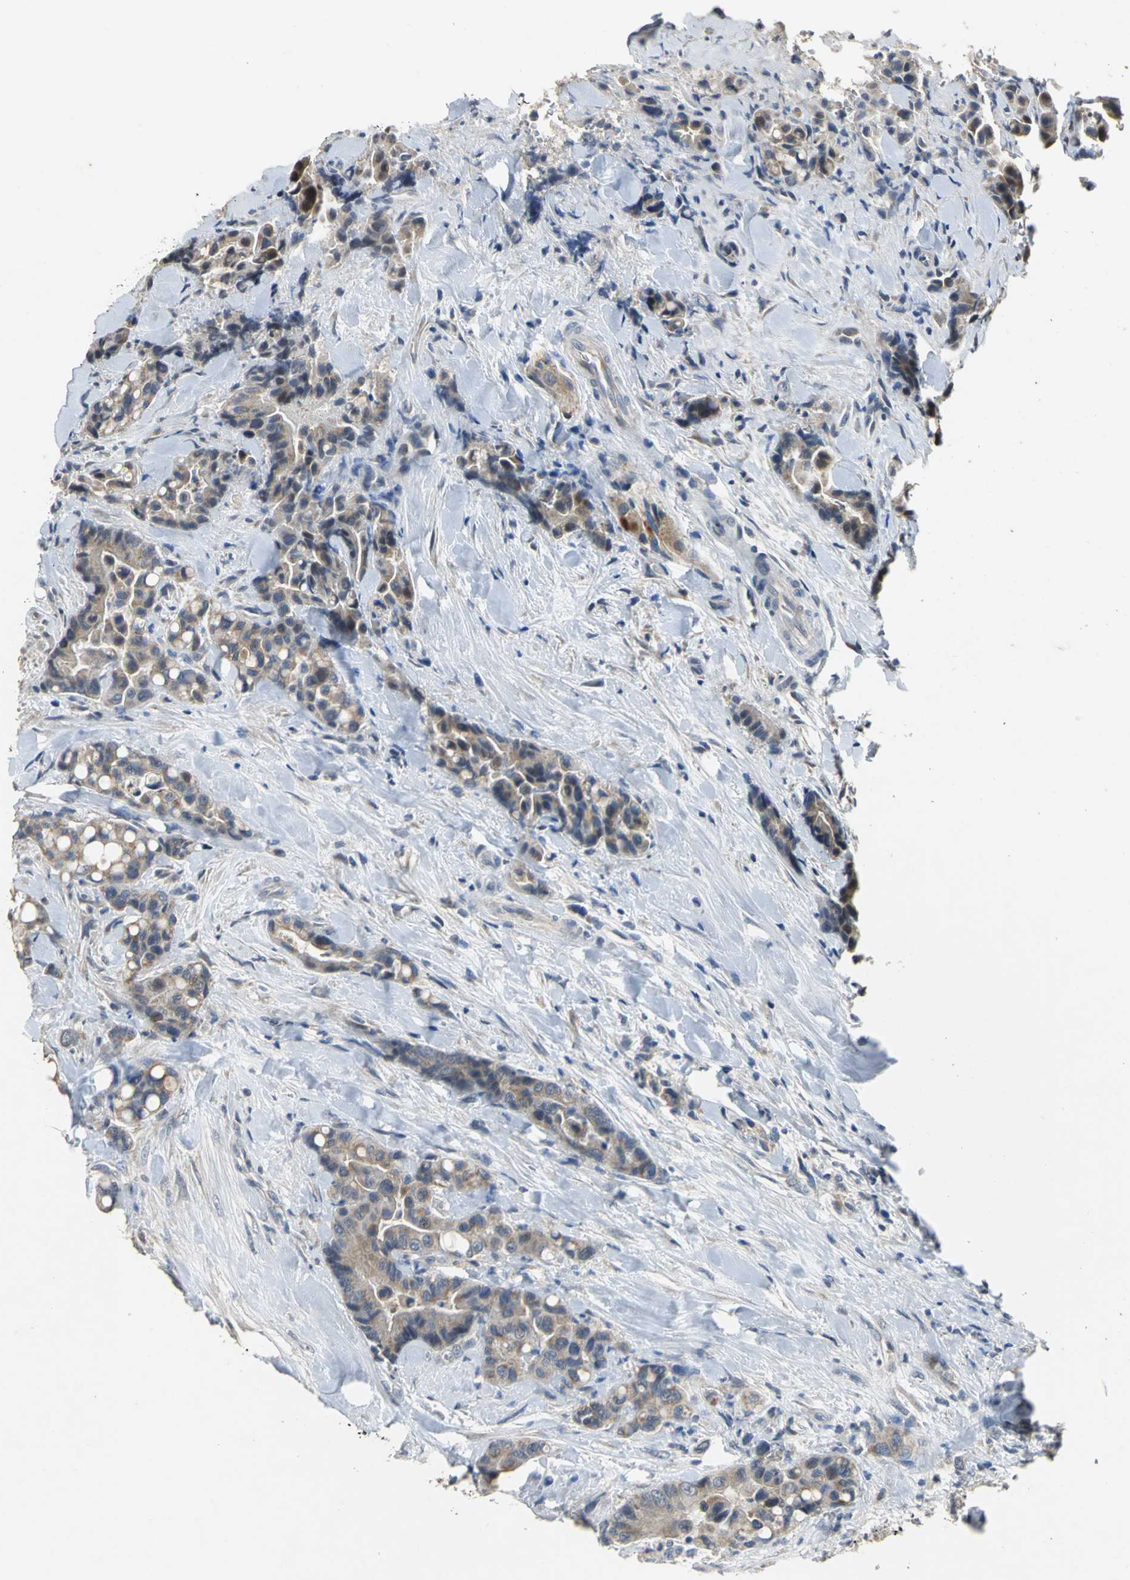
{"staining": {"intensity": "moderate", "quantity": ">75%", "location": "cytoplasmic/membranous"}, "tissue": "colorectal cancer", "cell_type": "Tumor cells", "image_type": "cancer", "snomed": [{"axis": "morphology", "description": "Normal tissue, NOS"}, {"axis": "morphology", "description": "Adenocarcinoma, NOS"}, {"axis": "topography", "description": "Colon"}], "caption": "Adenocarcinoma (colorectal) stained for a protein shows moderate cytoplasmic/membranous positivity in tumor cells. (IHC, brightfield microscopy, high magnification).", "gene": "JADE3", "patient": {"sex": "male", "age": 82}}